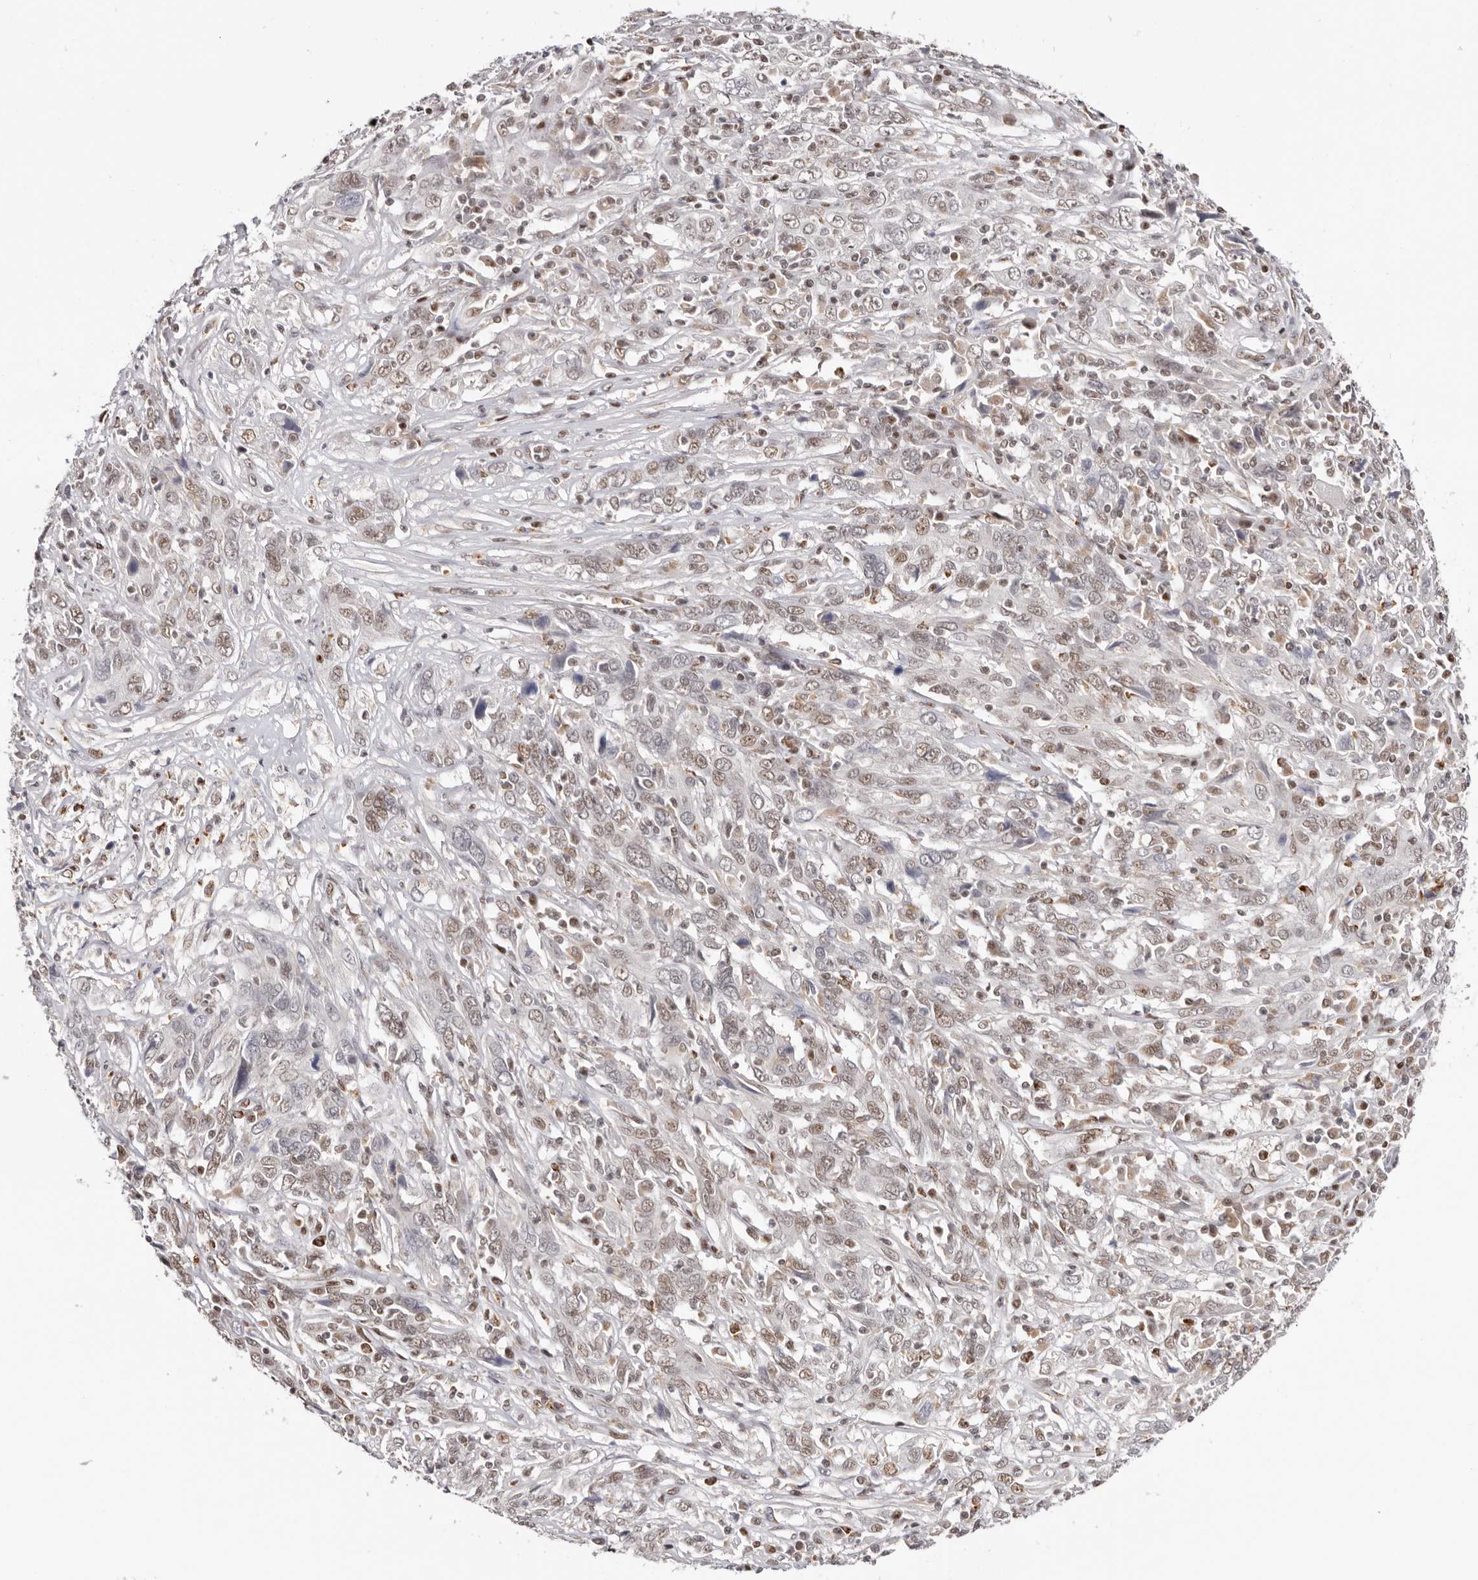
{"staining": {"intensity": "weak", "quantity": ">75%", "location": "nuclear"}, "tissue": "cervical cancer", "cell_type": "Tumor cells", "image_type": "cancer", "snomed": [{"axis": "morphology", "description": "Squamous cell carcinoma, NOS"}, {"axis": "topography", "description": "Cervix"}], "caption": "Approximately >75% of tumor cells in cervical cancer (squamous cell carcinoma) demonstrate weak nuclear protein staining as visualized by brown immunohistochemical staining.", "gene": "SMAD7", "patient": {"sex": "female", "age": 46}}